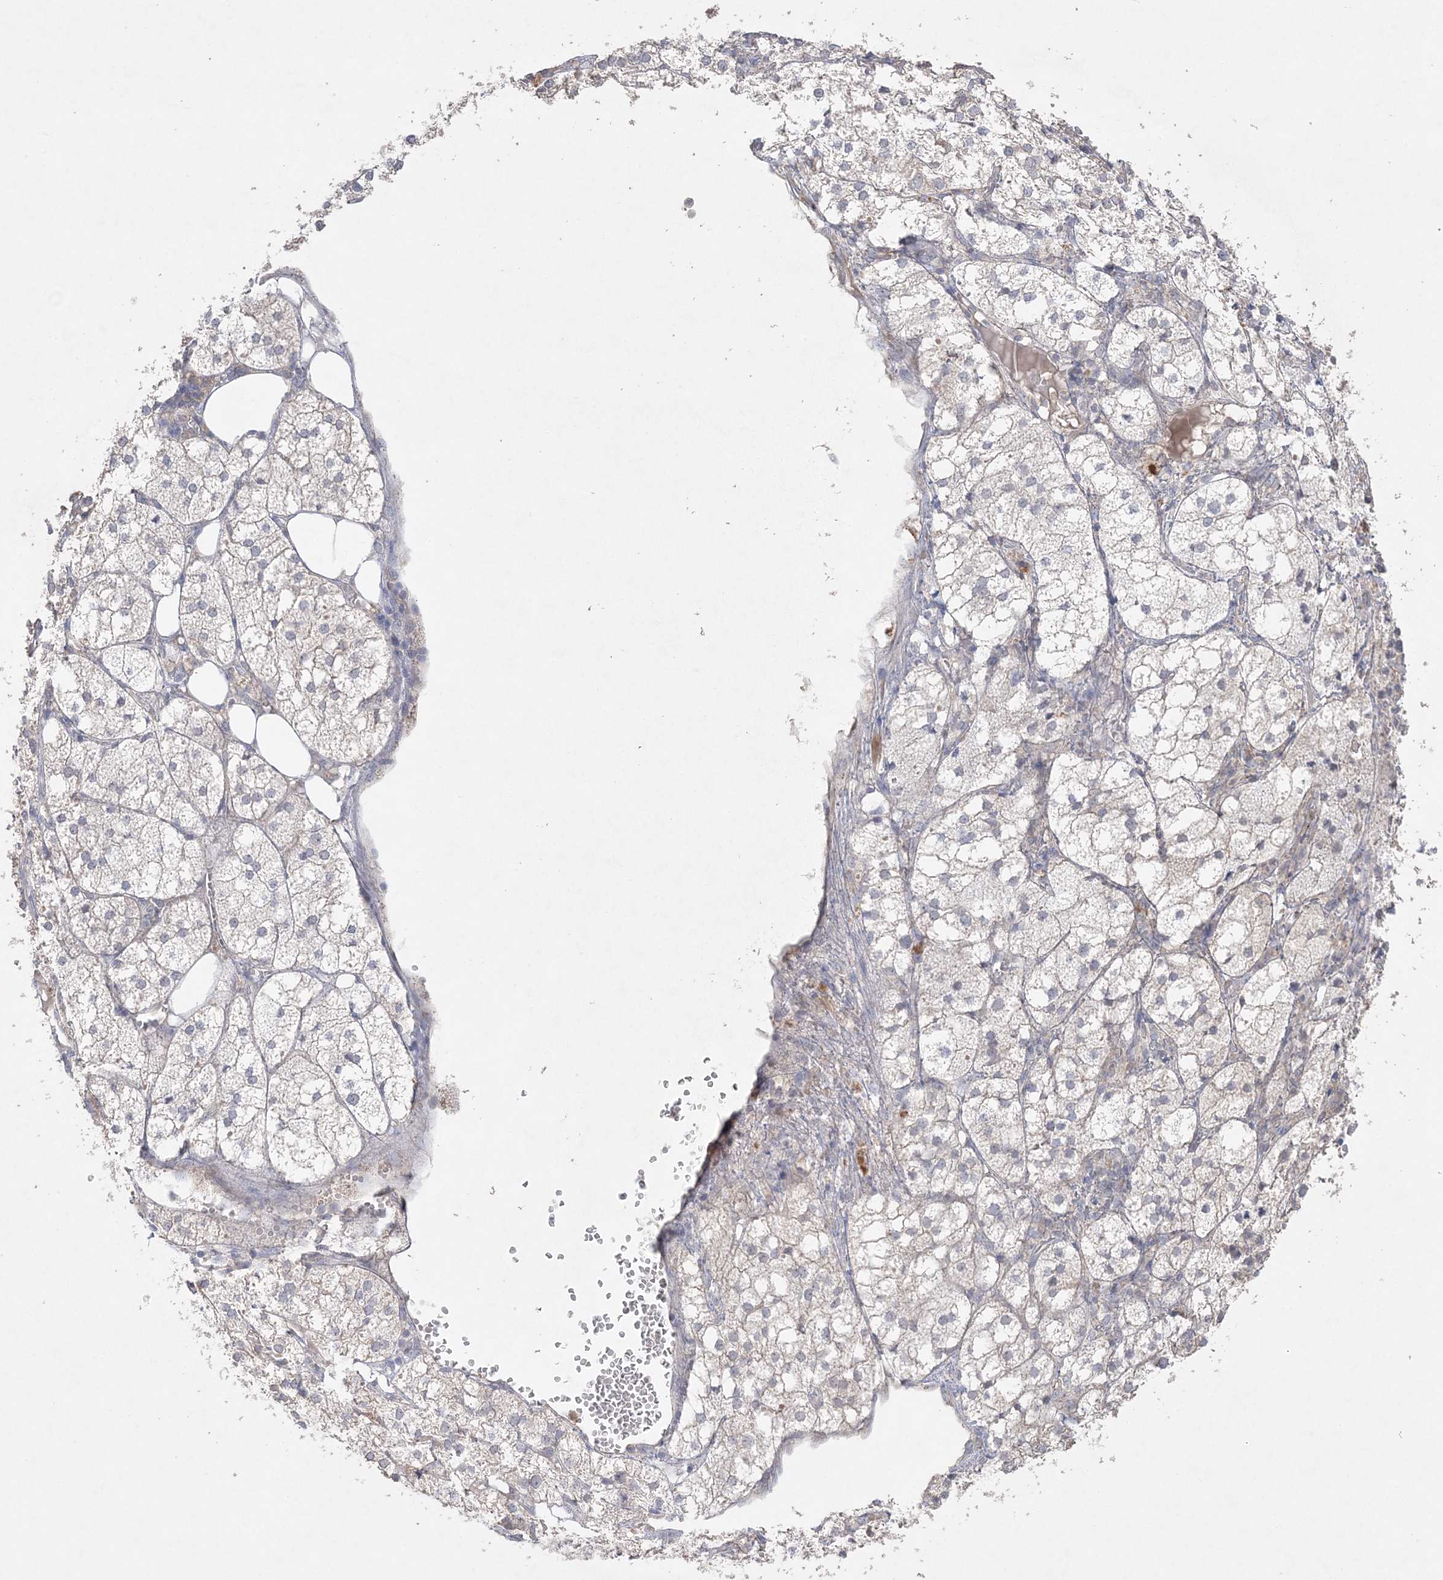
{"staining": {"intensity": "negative", "quantity": "none", "location": "none"}, "tissue": "adrenal gland", "cell_type": "Glandular cells", "image_type": "normal", "snomed": [{"axis": "morphology", "description": "Normal tissue, NOS"}, {"axis": "topography", "description": "Adrenal gland"}], "caption": "DAB immunohistochemical staining of unremarkable human adrenal gland reveals no significant positivity in glandular cells. The staining was performed using DAB (3,3'-diaminobenzidine) to visualize the protein expression in brown, while the nuclei were stained in blue with hematoxylin (Magnification: 20x).", "gene": "SH3BP4", "patient": {"sex": "female", "age": 61}}